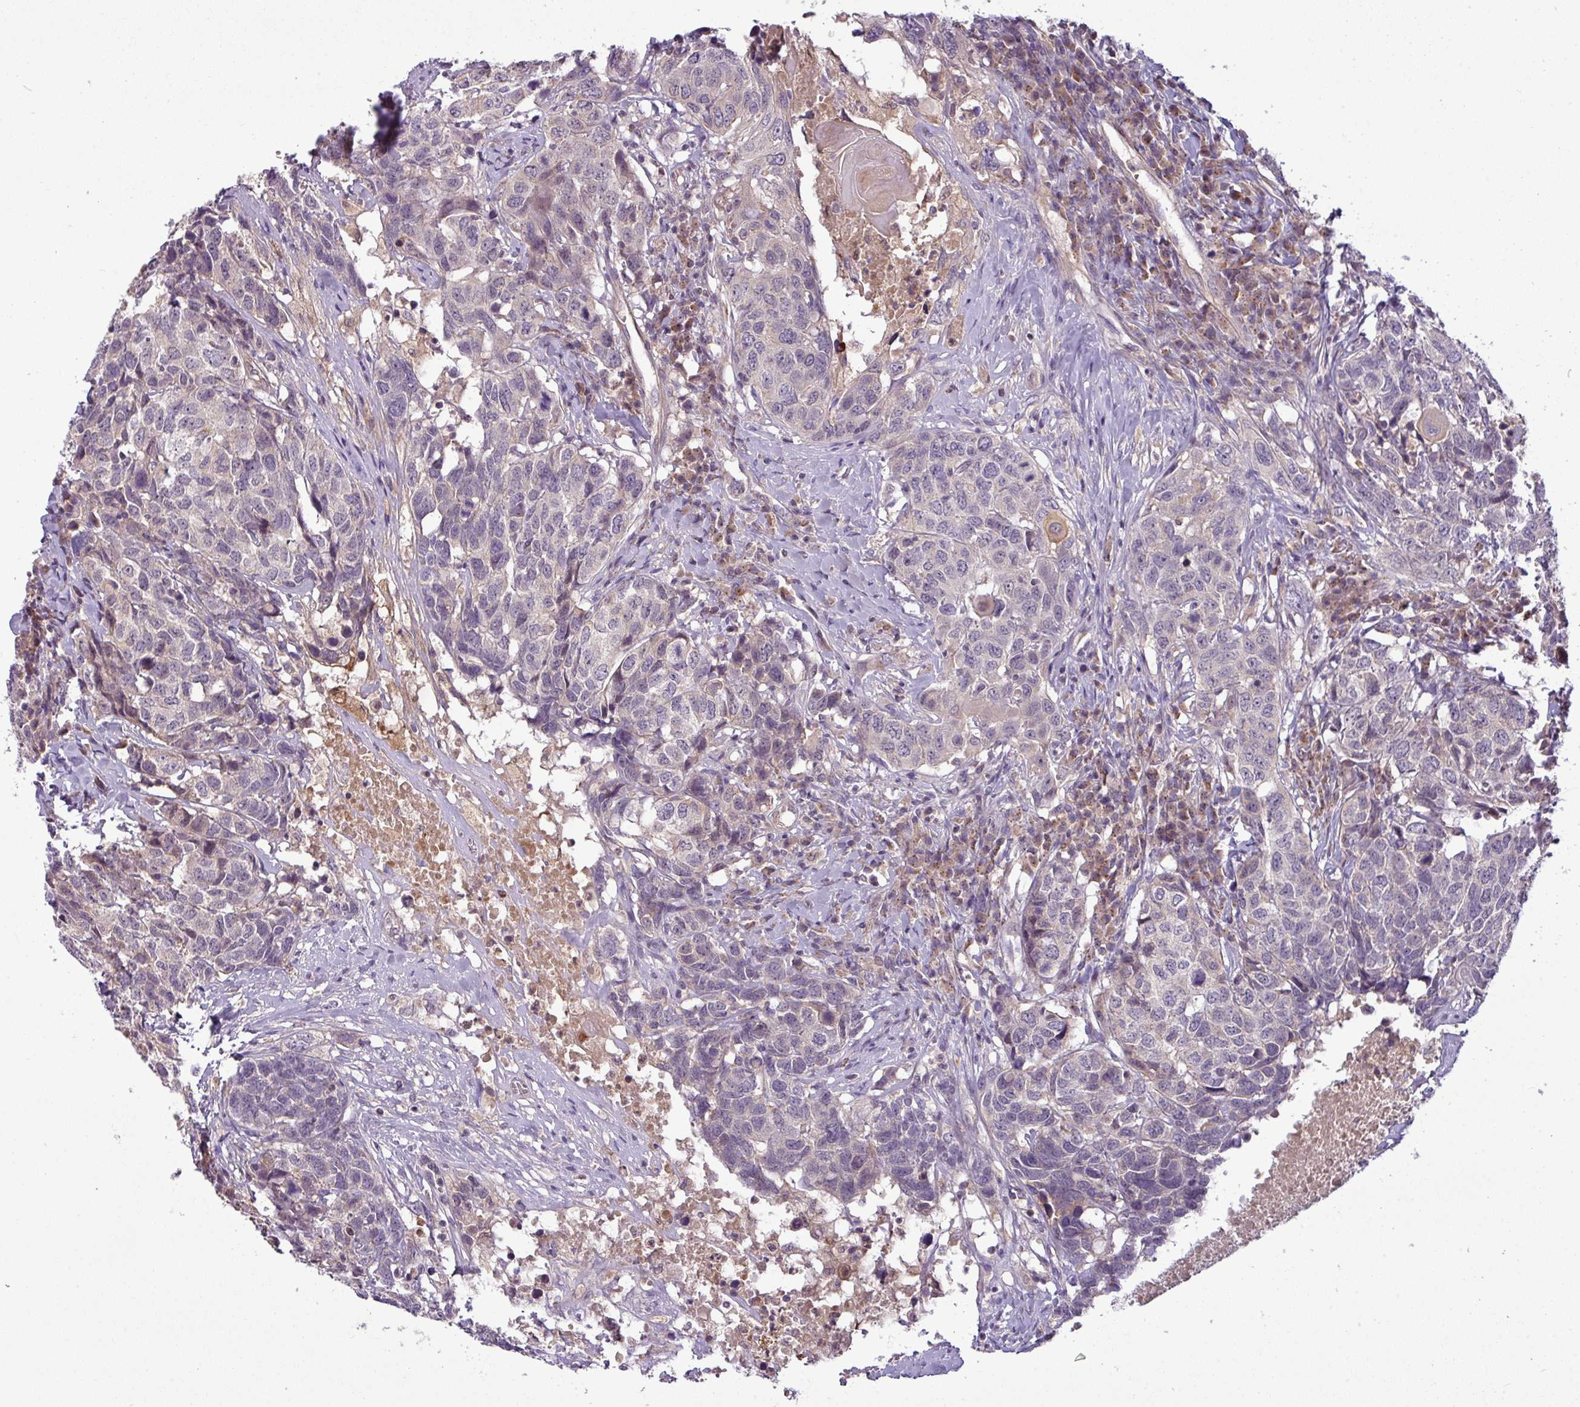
{"staining": {"intensity": "negative", "quantity": "none", "location": "none"}, "tissue": "head and neck cancer", "cell_type": "Tumor cells", "image_type": "cancer", "snomed": [{"axis": "morphology", "description": "Squamous cell carcinoma, NOS"}, {"axis": "topography", "description": "Head-Neck"}], "caption": "Image shows no significant protein positivity in tumor cells of head and neck cancer (squamous cell carcinoma).", "gene": "ZNF35", "patient": {"sex": "male", "age": 66}}